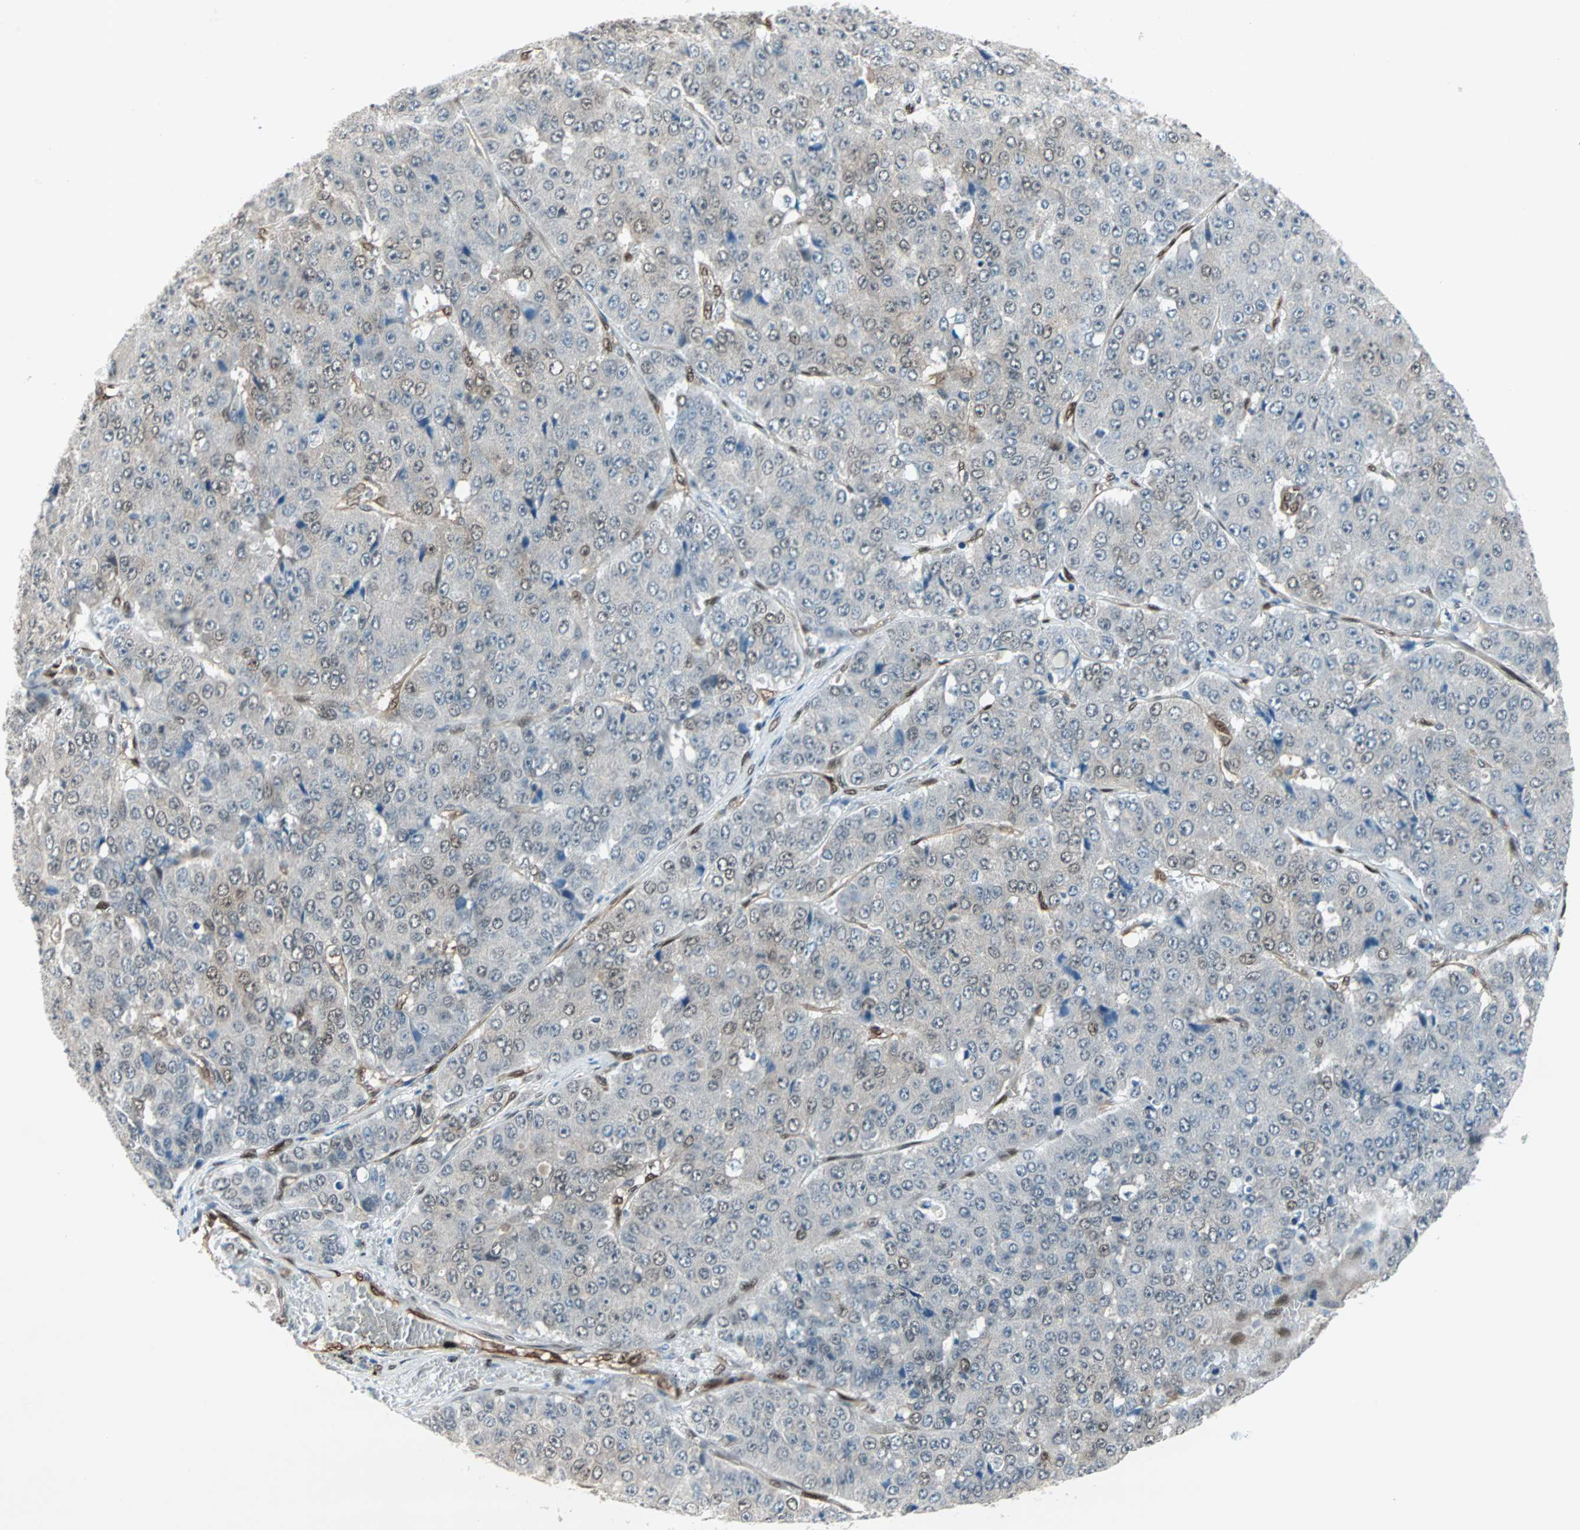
{"staining": {"intensity": "weak", "quantity": "<25%", "location": "cytoplasmic/membranous,nuclear"}, "tissue": "pancreatic cancer", "cell_type": "Tumor cells", "image_type": "cancer", "snomed": [{"axis": "morphology", "description": "Adenocarcinoma, NOS"}, {"axis": "topography", "description": "Pancreas"}], "caption": "Immunohistochemical staining of human adenocarcinoma (pancreatic) demonstrates no significant staining in tumor cells.", "gene": "WWTR1", "patient": {"sex": "male", "age": 50}}